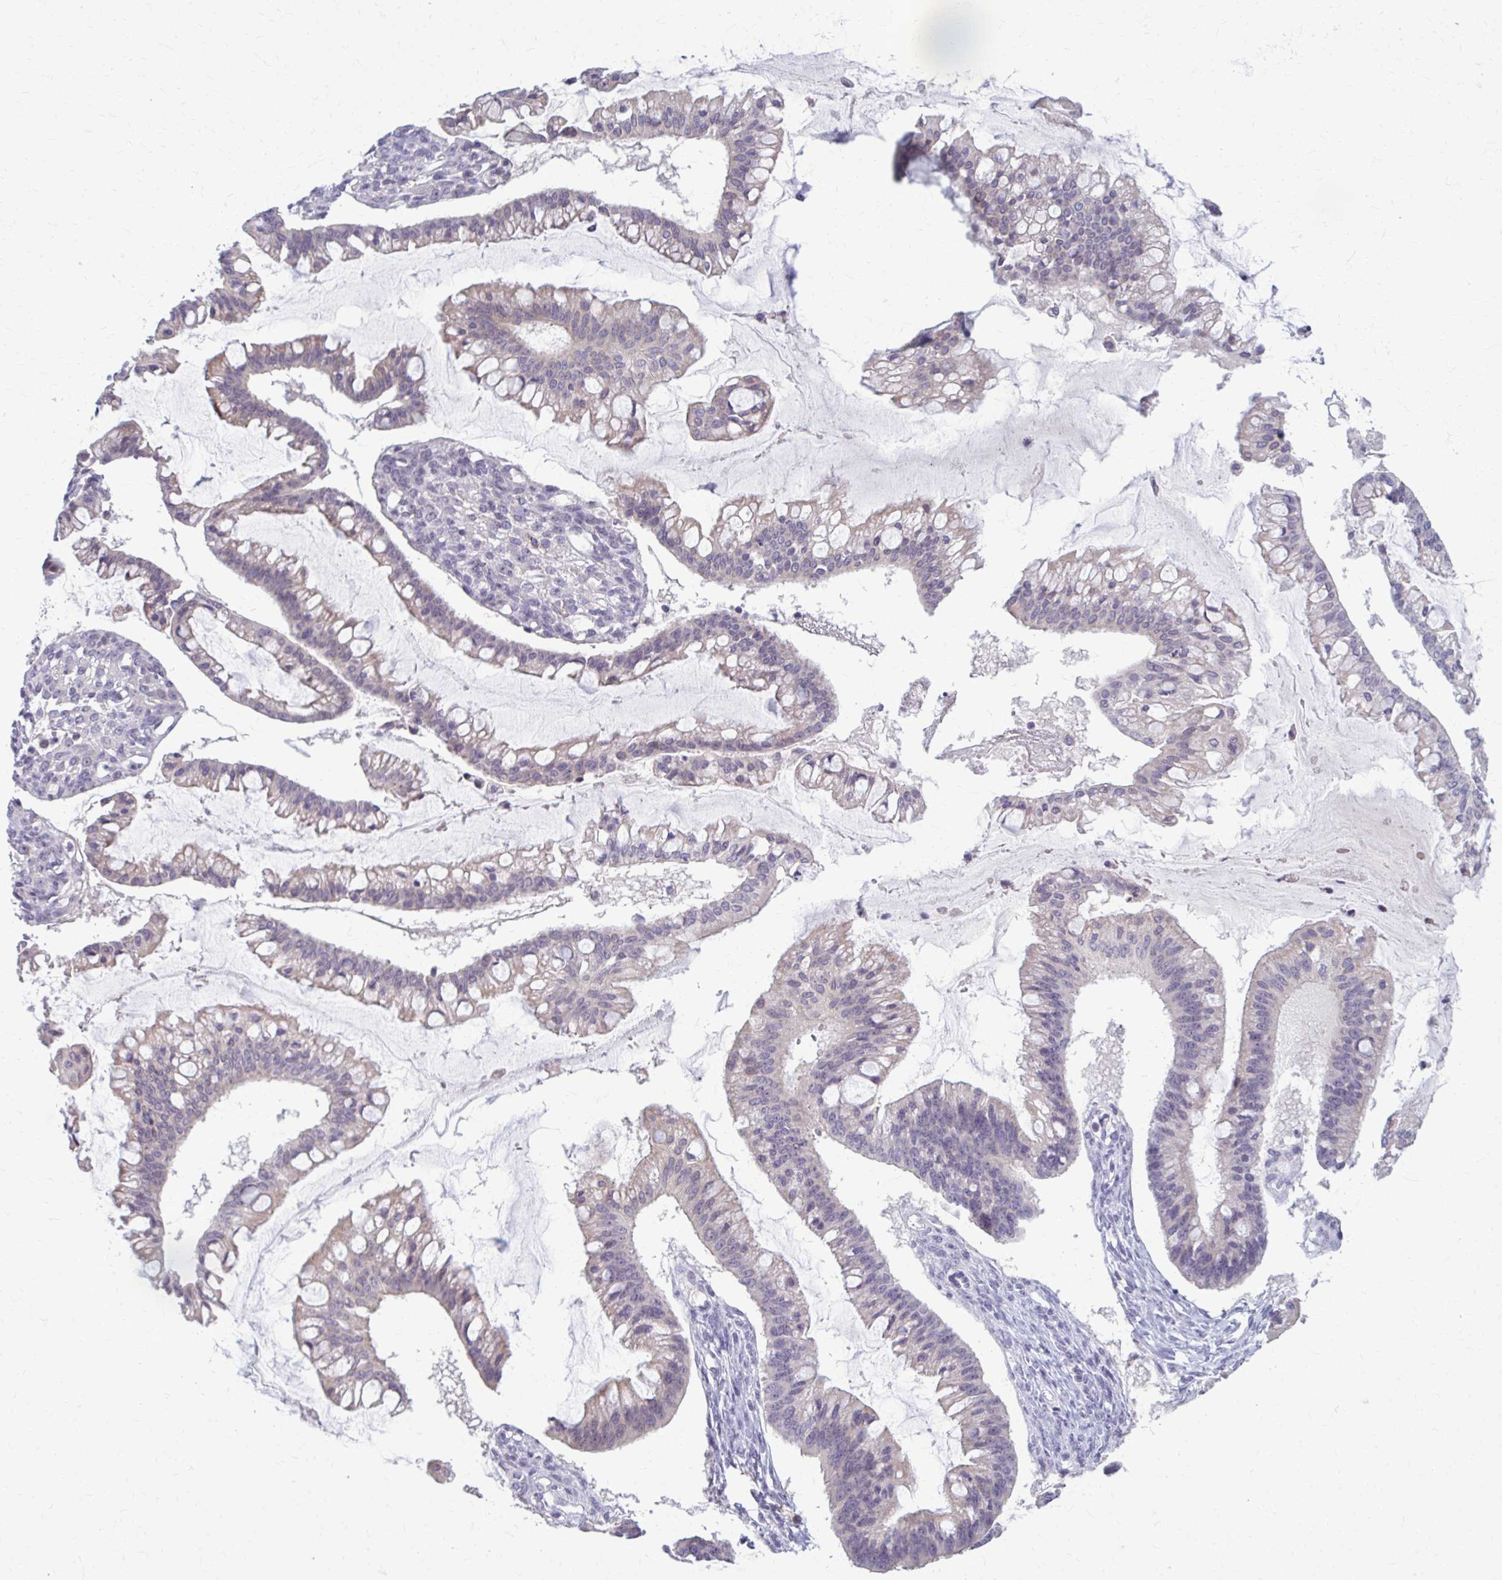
{"staining": {"intensity": "negative", "quantity": "none", "location": "none"}, "tissue": "ovarian cancer", "cell_type": "Tumor cells", "image_type": "cancer", "snomed": [{"axis": "morphology", "description": "Cystadenocarcinoma, mucinous, NOS"}, {"axis": "topography", "description": "Ovary"}], "caption": "This image is of mucinous cystadenocarcinoma (ovarian) stained with immunohistochemistry to label a protein in brown with the nuclei are counter-stained blue. There is no expression in tumor cells.", "gene": "MCRIP2", "patient": {"sex": "female", "age": 73}}